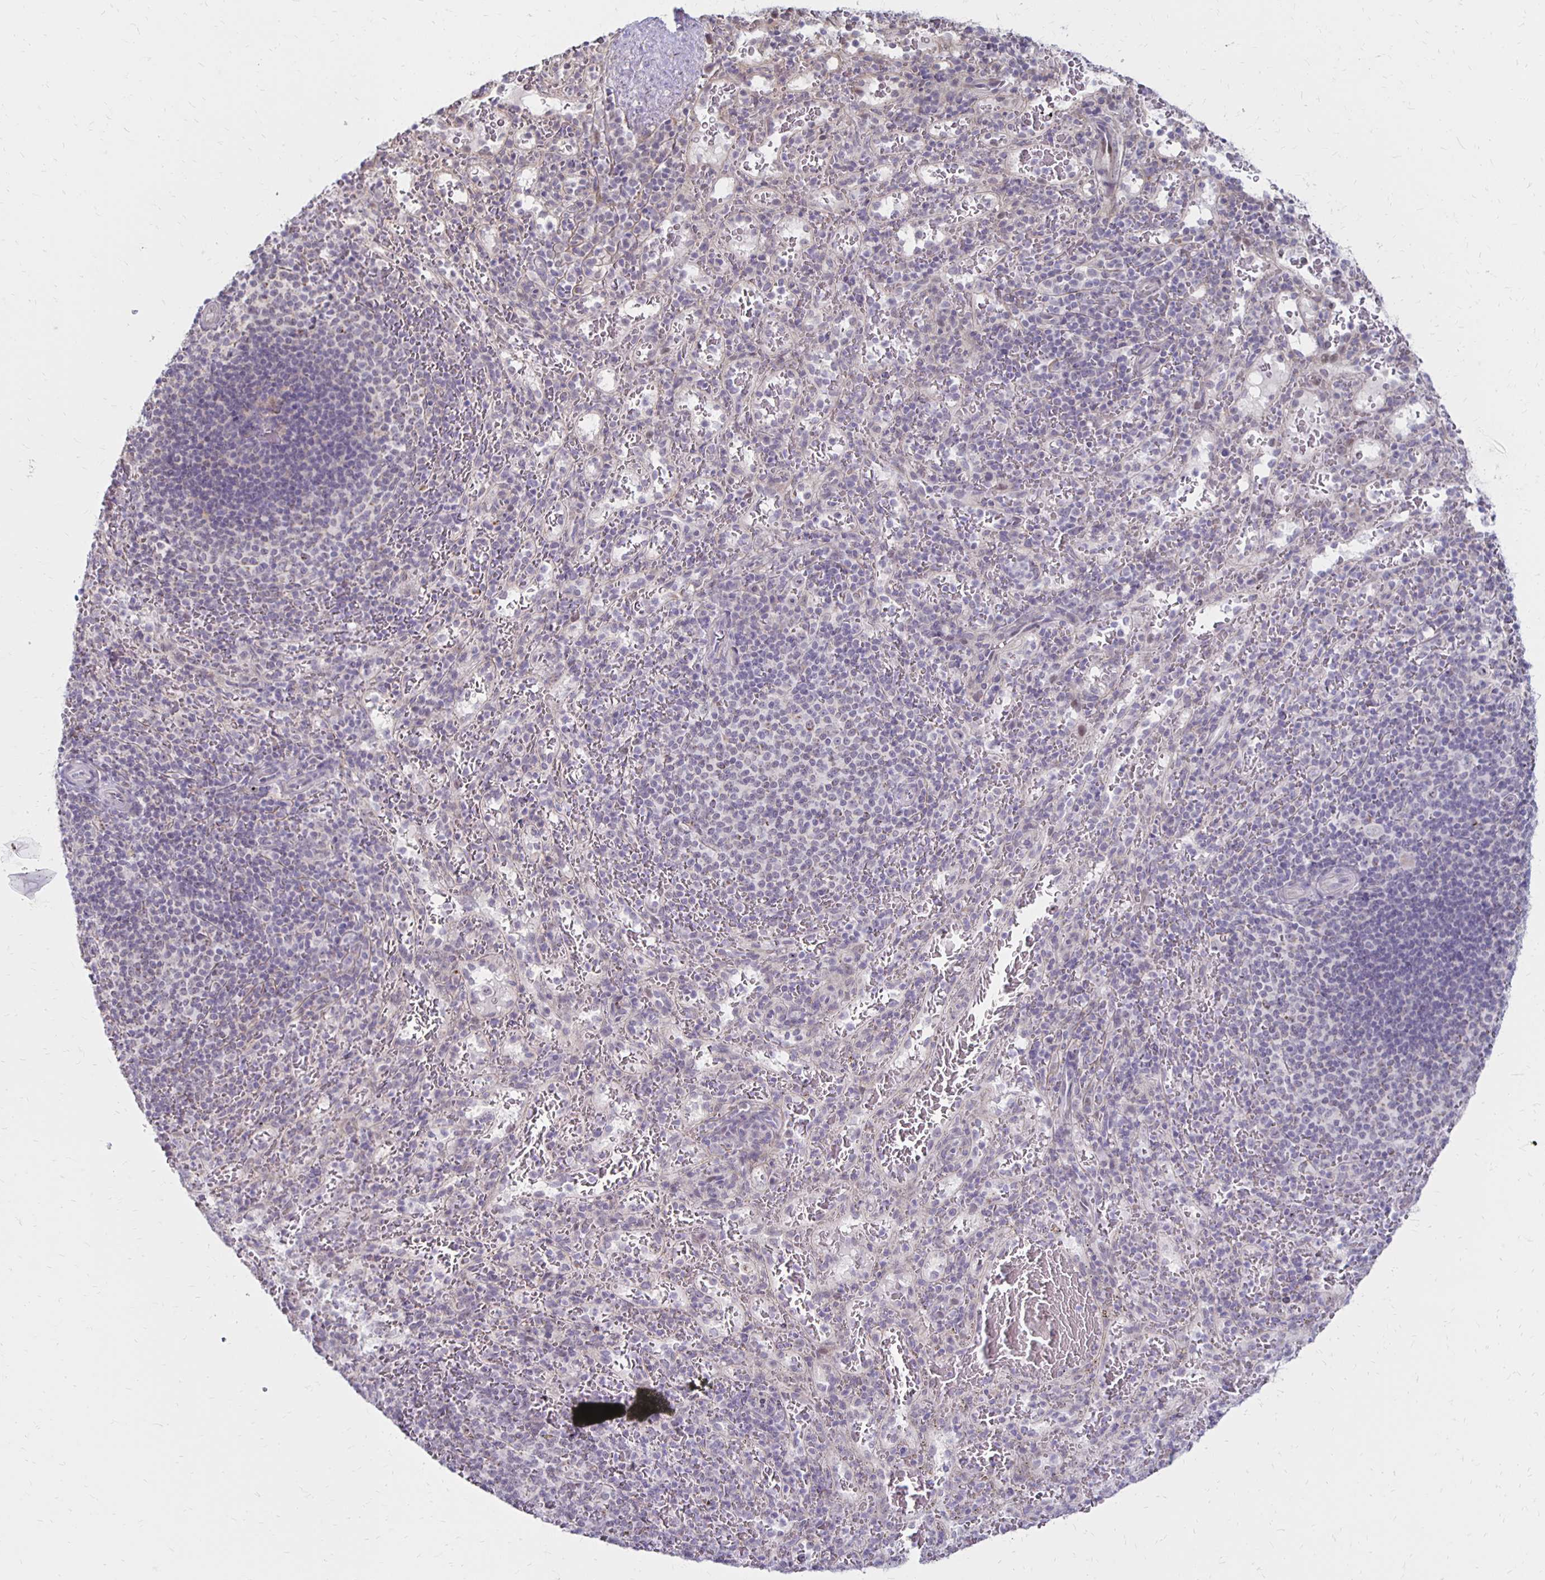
{"staining": {"intensity": "negative", "quantity": "none", "location": "none"}, "tissue": "spleen", "cell_type": "Cells in red pulp", "image_type": "normal", "snomed": [{"axis": "morphology", "description": "Normal tissue, NOS"}, {"axis": "topography", "description": "Spleen"}], "caption": "Immunohistochemistry (IHC) of benign human spleen demonstrates no positivity in cells in red pulp.", "gene": "DAGLA", "patient": {"sex": "male", "age": 57}}